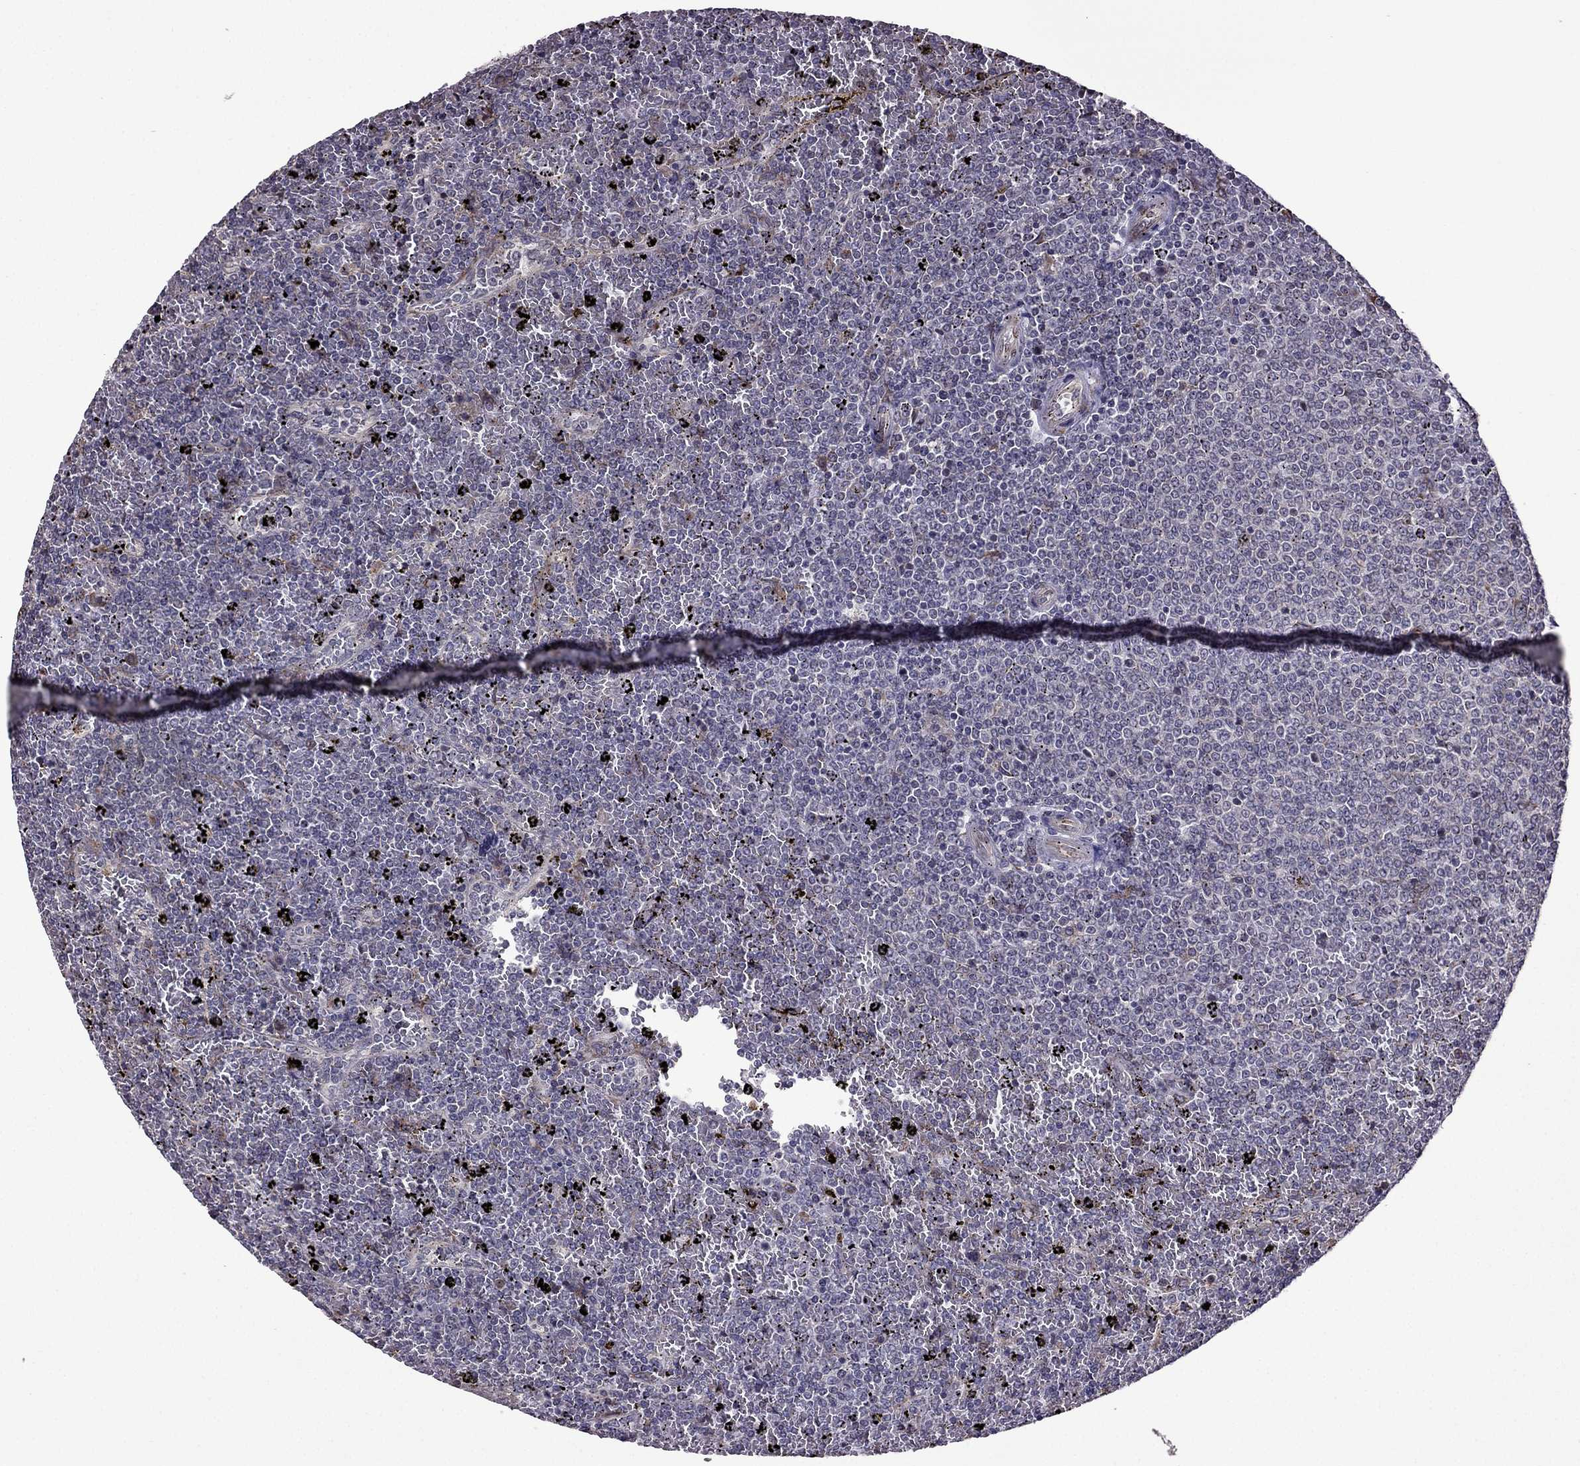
{"staining": {"intensity": "negative", "quantity": "none", "location": "none"}, "tissue": "lymphoma", "cell_type": "Tumor cells", "image_type": "cancer", "snomed": [{"axis": "morphology", "description": "Malignant lymphoma, non-Hodgkin's type, Low grade"}, {"axis": "topography", "description": "Spleen"}], "caption": "DAB (3,3'-diaminobenzidine) immunohistochemical staining of human lymphoma demonstrates no significant staining in tumor cells.", "gene": "IKBIP", "patient": {"sex": "female", "age": 77}}